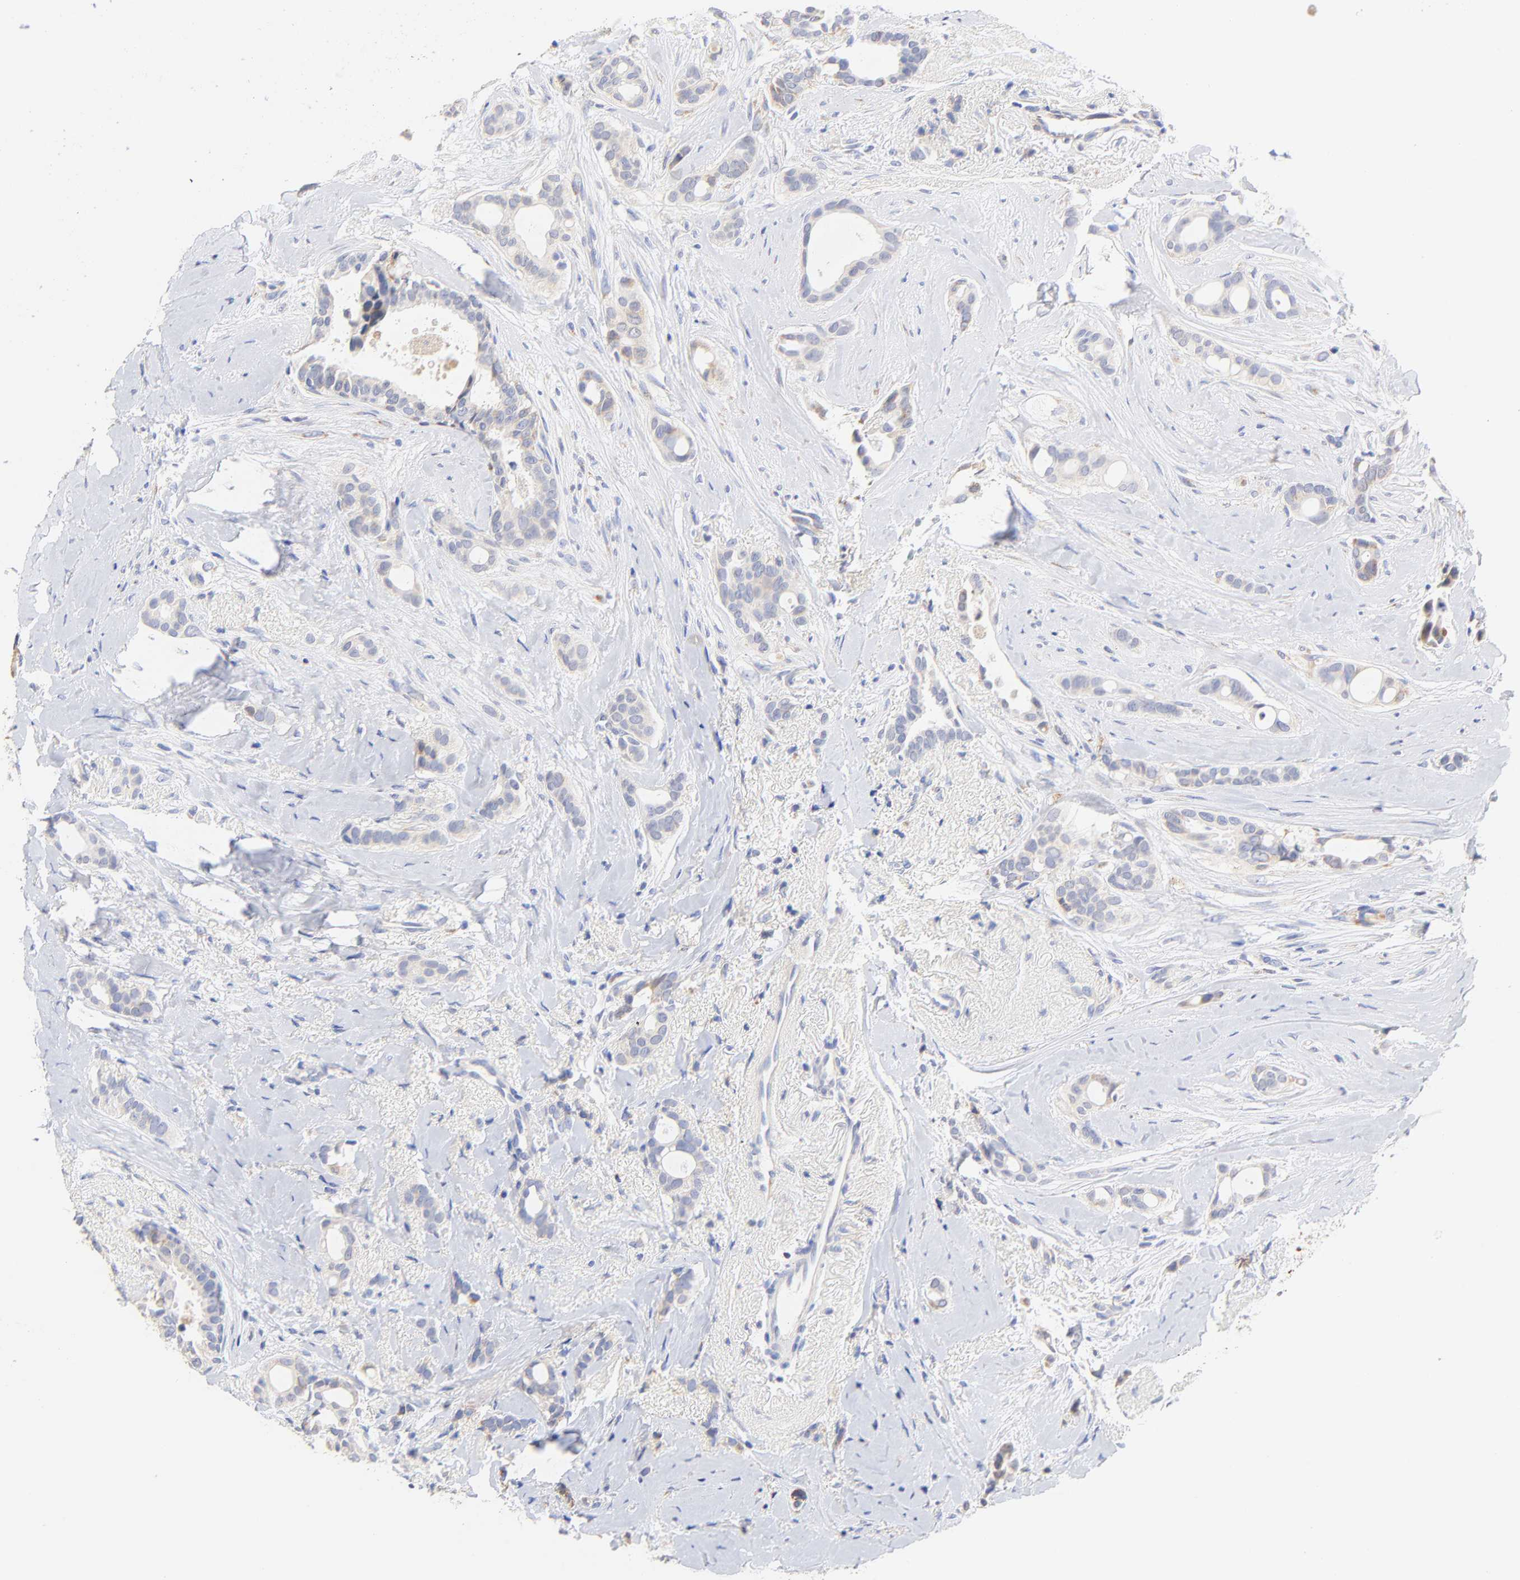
{"staining": {"intensity": "weak", "quantity": "25%-75%", "location": "cytoplasmic/membranous"}, "tissue": "breast cancer", "cell_type": "Tumor cells", "image_type": "cancer", "snomed": [{"axis": "morphology", "description": "Duct carcinoma"}, {"axis": "topography", "description": "Breast"}], "caption": "Weak cytoplasmic/membranous protein positivity is identified in about 25%-75% of tumor cells in breast cancer (infiltrating ductal carcinoma).", "gene": "ATP5F1D", "patient": {"sex": "female", "age": 54}}